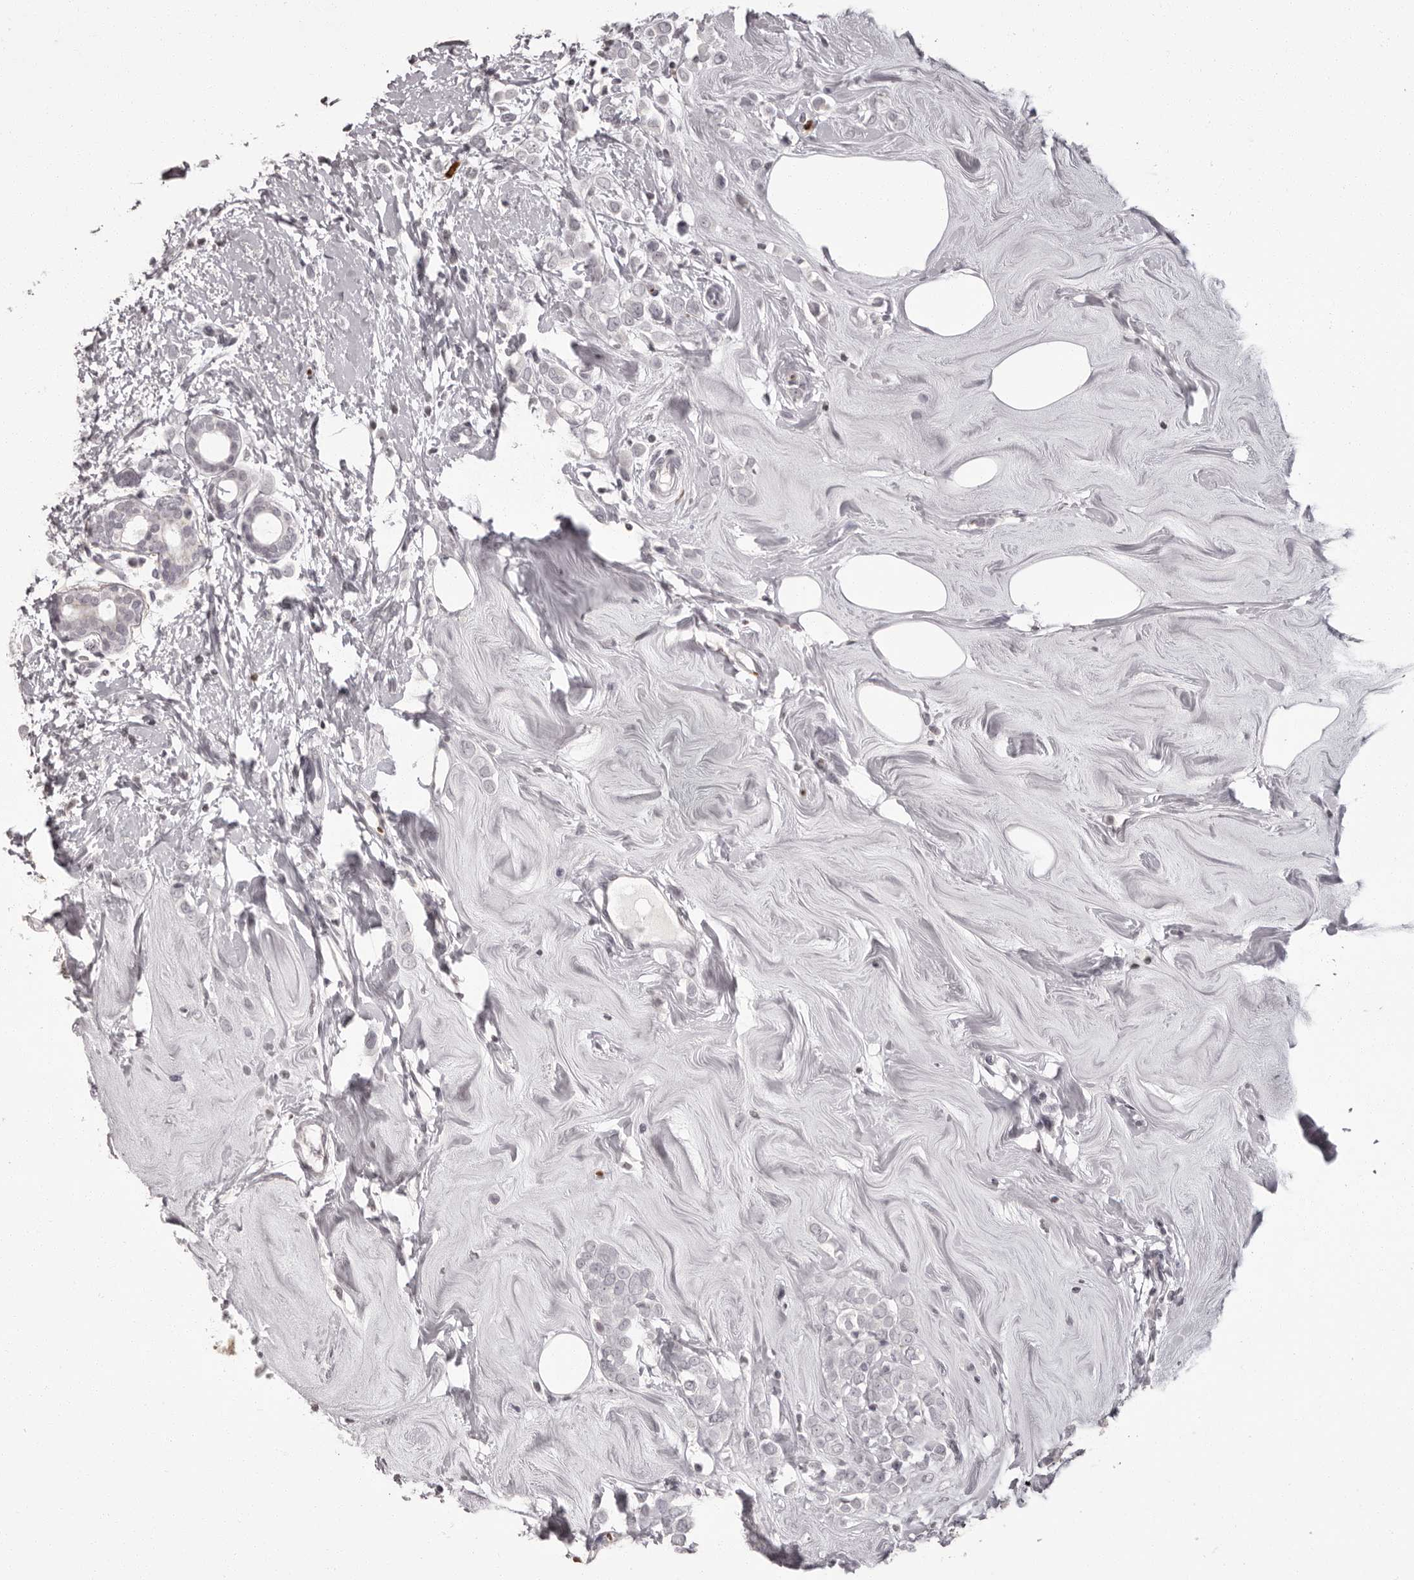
{"staining": {"intensity": "negative", "quantity": "none", "location": "none"}, "tissue": "breast cancer", "cell_type": "Tumor cells", "image_type": "cancer", "snomed": [{"axis": "morphology", "description": "Lobular carcinoma"}, {"axis": "topography", "description": "Breast"}], "caption": "This is a histopathology image of IHC staining of breast cancer (lobular carcinoma), which shows no positivity in tumor cells.", "gene": "C8orf74", "patient": {"sex": "female", "age": 47}}